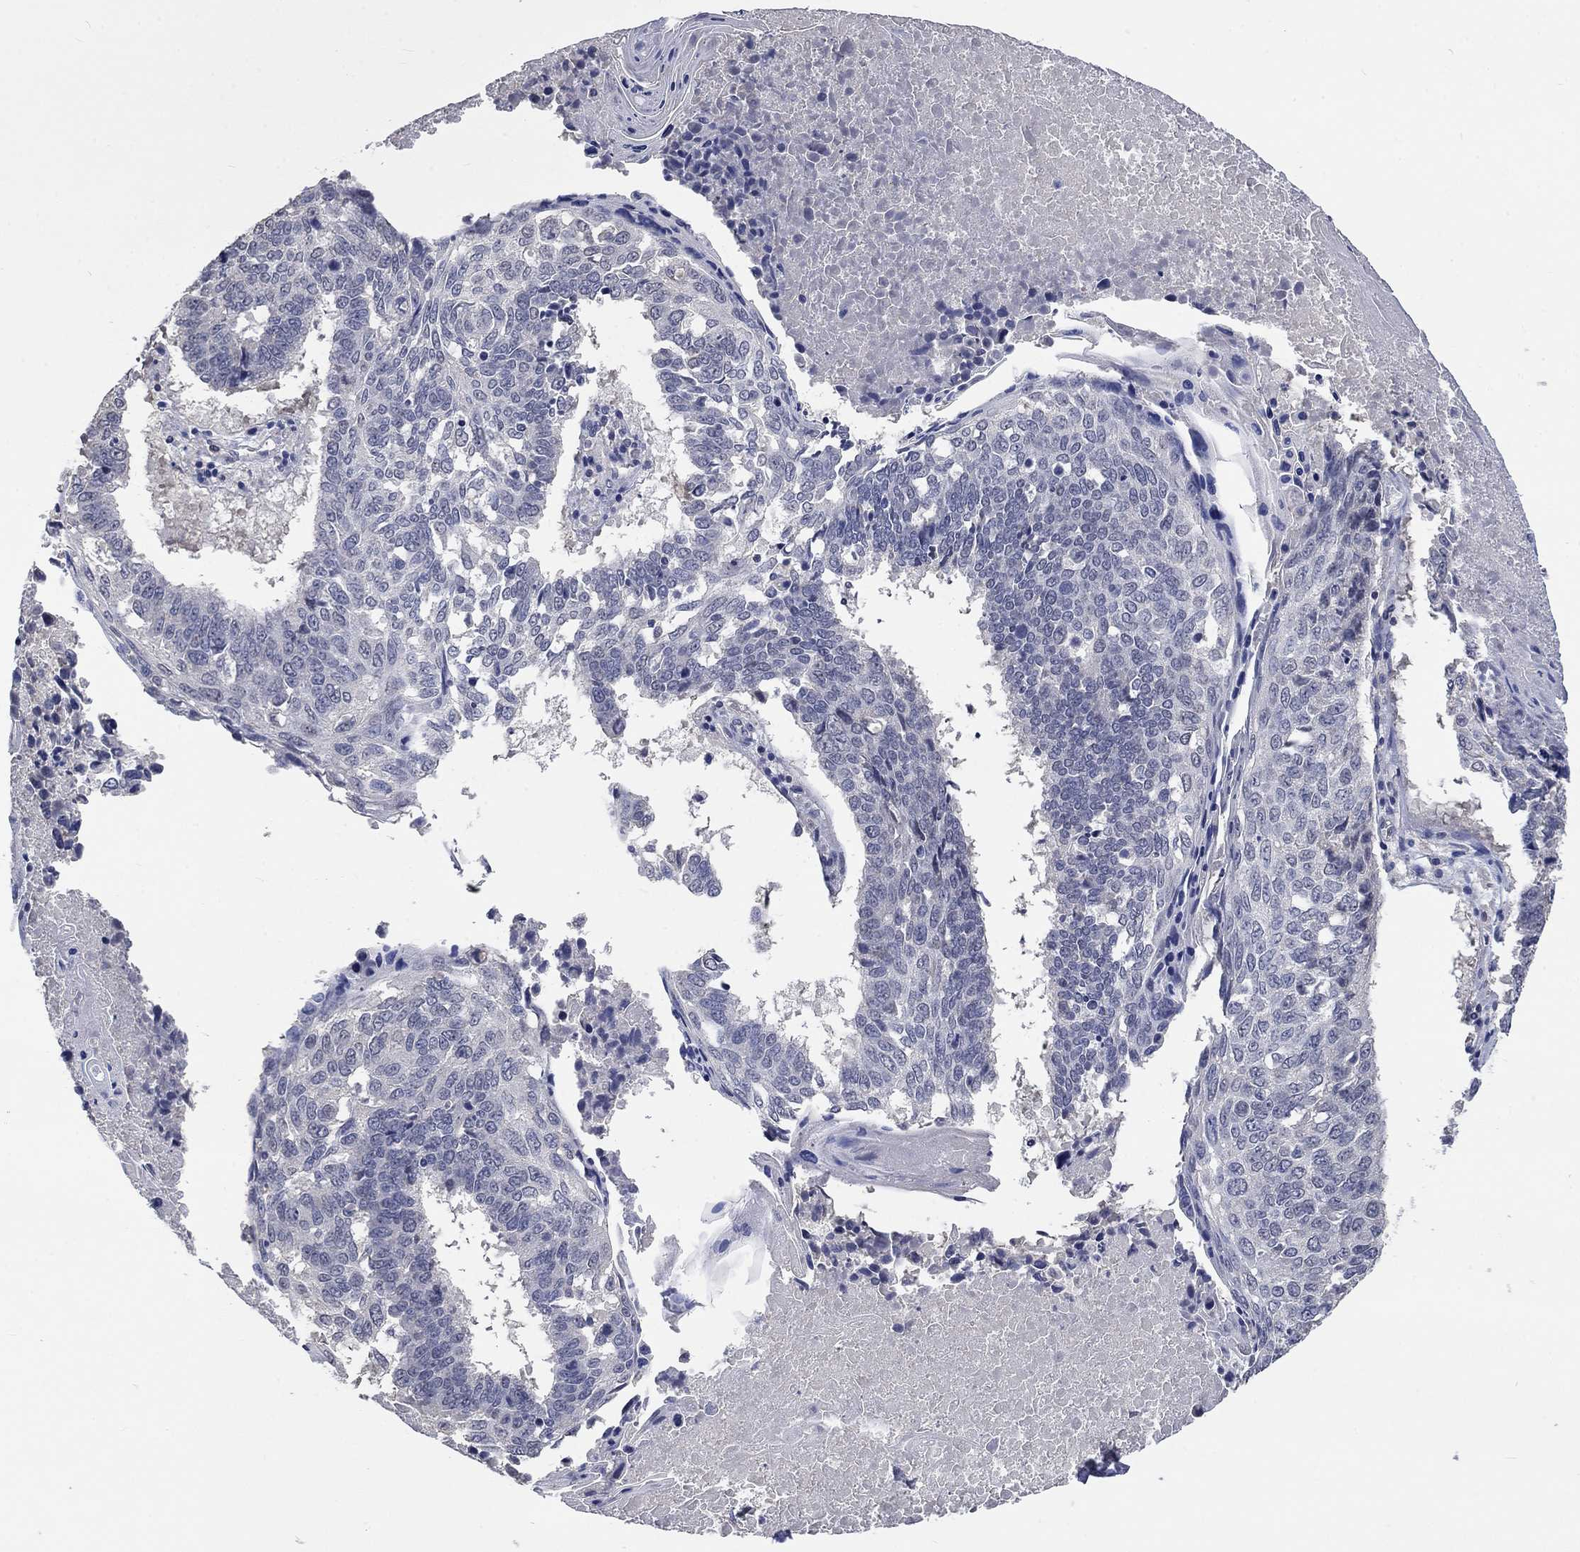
{"staining": {"intensity": "negative", "quantity": "none", "location": "none"}, "tissue": "lung cancer", "cell_type": "Tumor cells", "image_type": "cancer", "snomed": [{"axis": "morphology", "description": "Squamous cell carcinoma, NOS"}, {"axis": "topography", "description": "Lung"}], "caption": "A micrograph of lung cancer stained for a protein displays no brown staining in tumor cells.", "gene": "ZBTB18", "patient": {"sex": "male", "age": 73}}